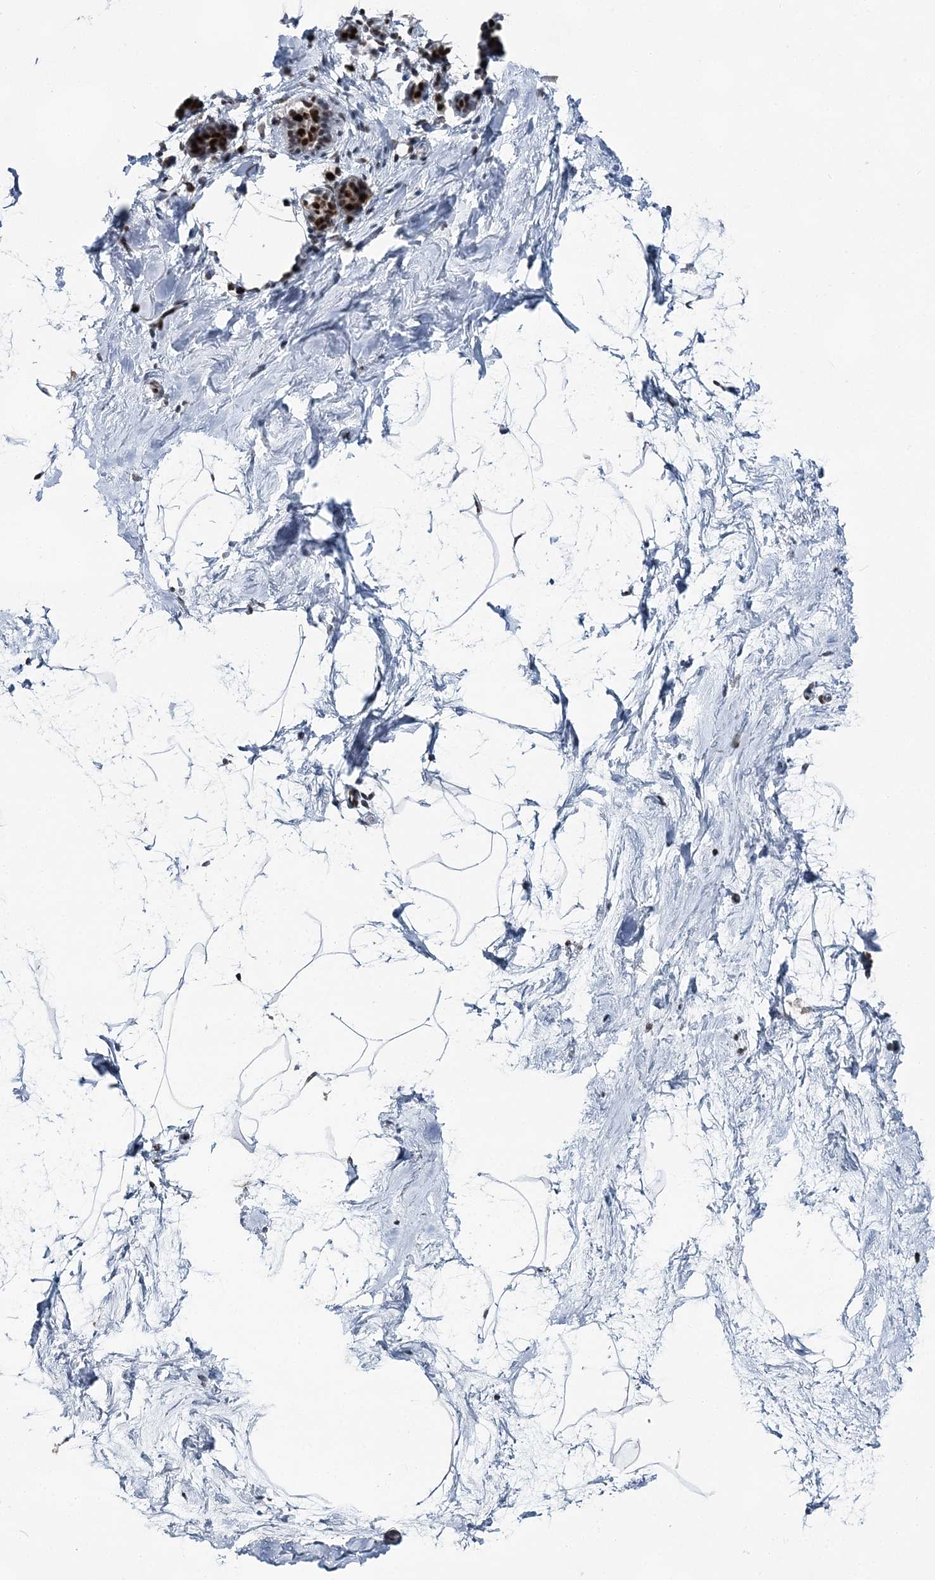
{"staining": {"intensity": "negative", "quantity": "none", "location": "none"}, "tissue": "breast", "cell_type": "Adipocytes", "image_type": "normal", "snomed": [{"axis": "morphology", "description": "Normal tissue, NOS"}, {"axis": "topography", "description": "Breast"}], "caption": "Photomicrograph shows no significant protein expression in adipocytes of unremarkable breast.", "gene": "HAT1", "patient": {"sex": "female", "age": 62}}